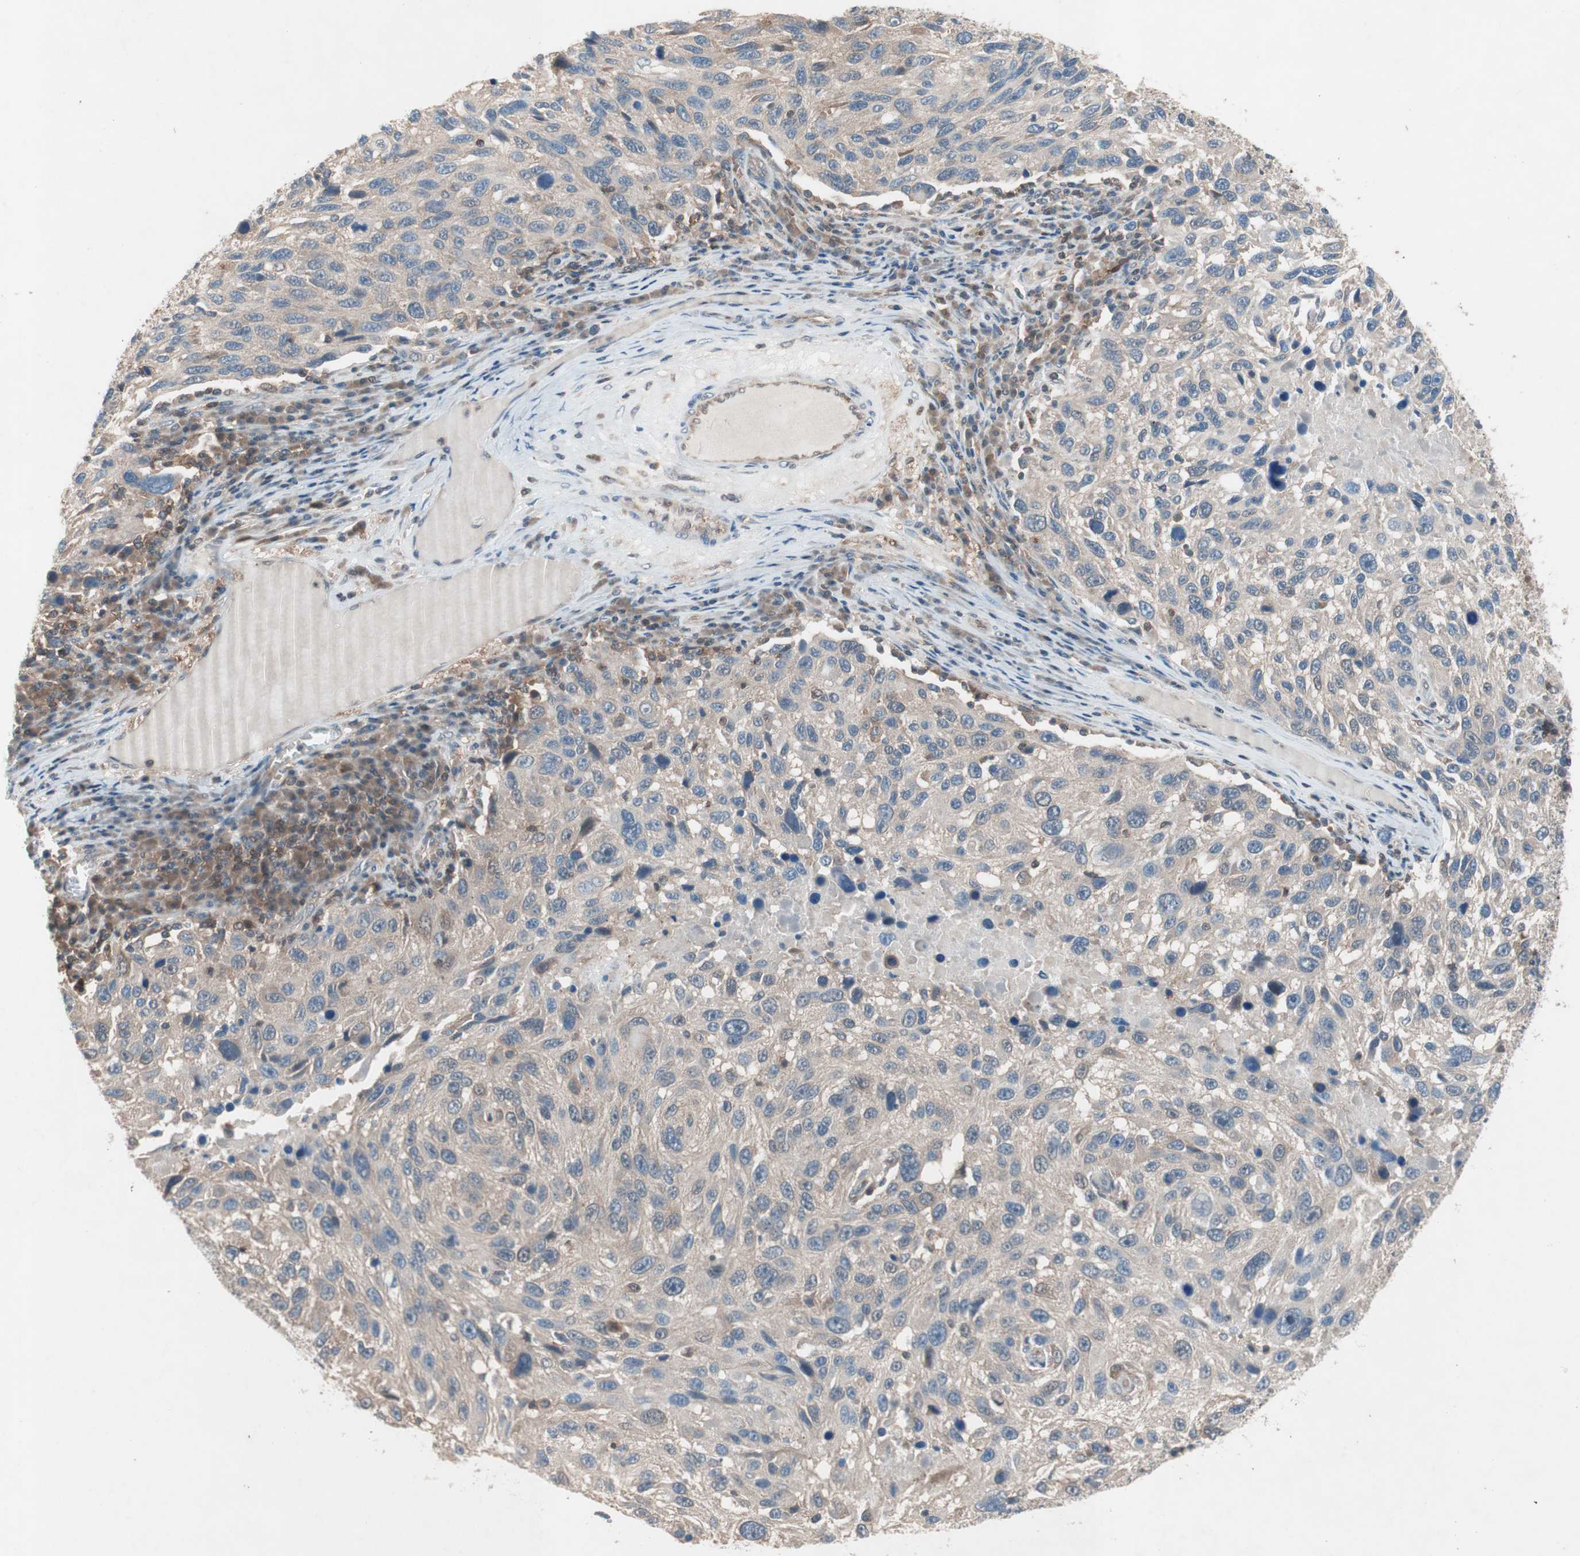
{"staining": {"intensity": "negative", "quantity": "none", "location": "none"}, "tissue": "melanoma", "cell_type": "Tumor cells", "image_type": "cancer", "snomed": [{"axis": "morphology", "description": "Malignant melanoma, NOS"}, {"axis": "topography", "description": "Skin"}], "caption": "A photomicrograph of human melanoma is negative for staining in tumor cells.", "gene": "GALT", "patient": {"sex": "male", "age": 53}}